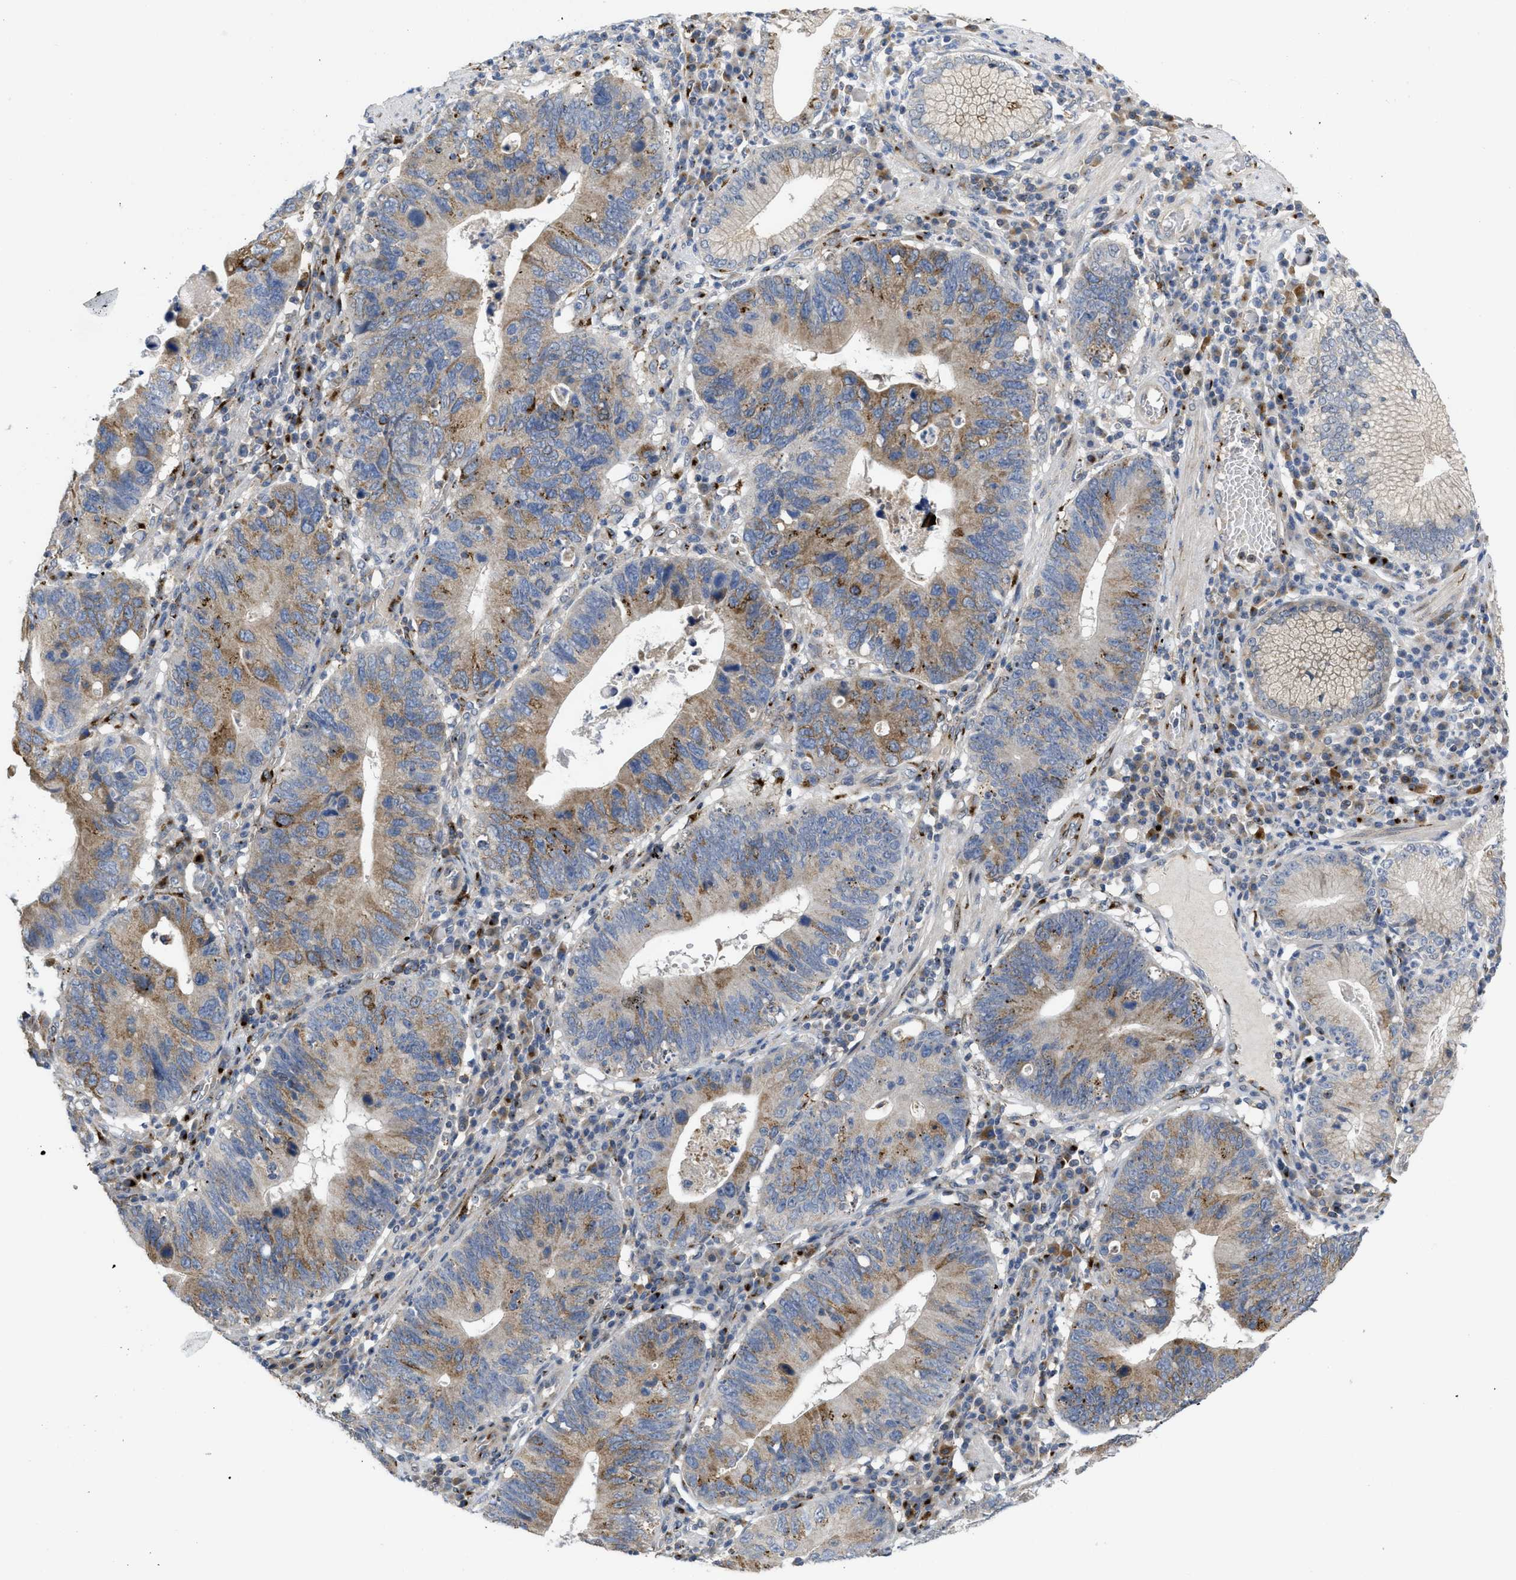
{"staining": {"intensity": "moderate", "quantity": "25%-75%", "location": "cytoplasmic/membranous"}, "tissue": "stomach cancer", "cell_type": "Tumor cells", "image_type": "cancer", "snomed": [{"axis": "morphology", "description": "Adenocarcinoma, NOS"}, {"axis": "topography", "description": "Stomach"}], "caption": "The photomicrograph displays immunohistochemical staining of adenocarcinoma (stomach). There is moderate cytoplasmic/membranous expression is appreciated in approximately 25%-75% of tumor cells.", "gene": "ZNF70", "patient": {"sex": "male", "age": 59}}